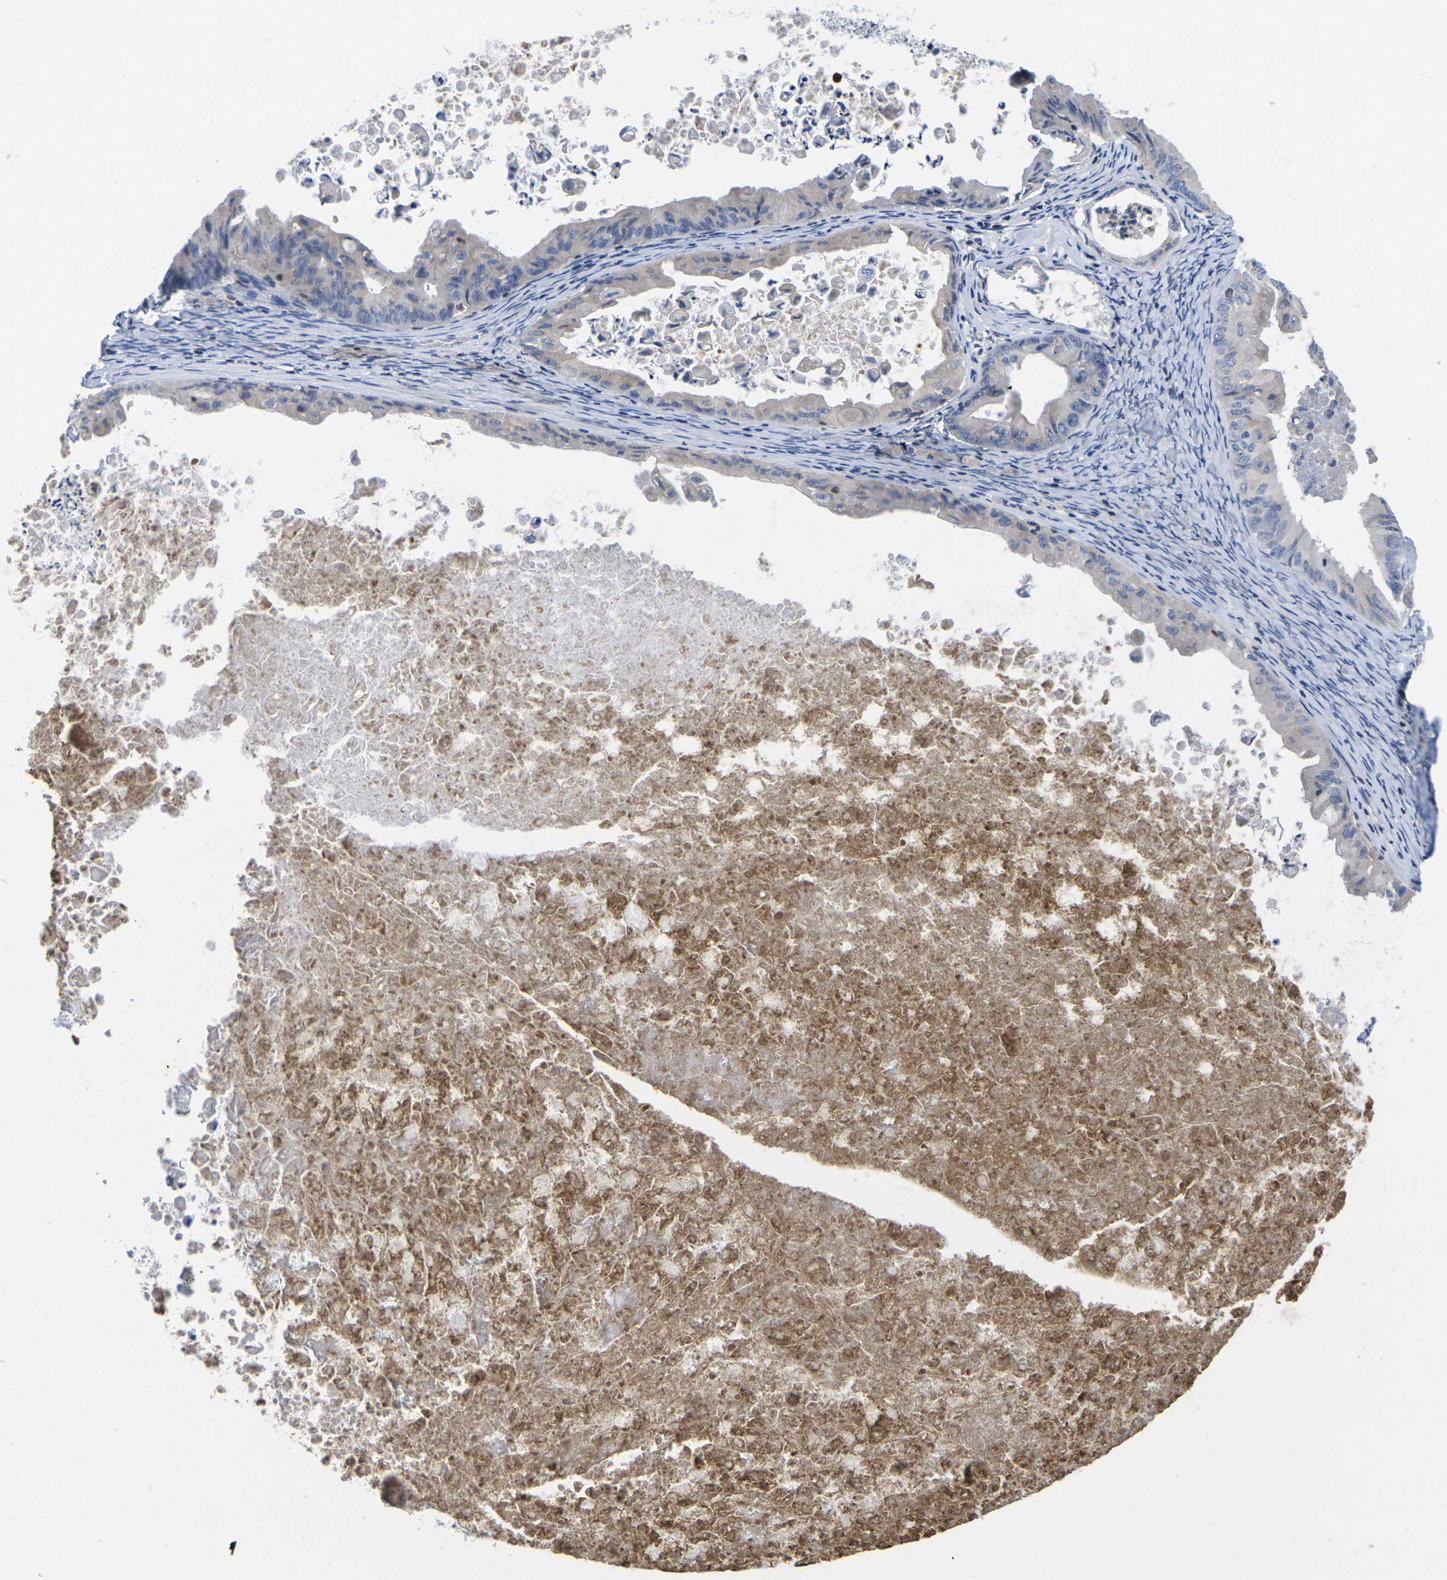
{"staining": {"intensity": "negative", "quantity": "none", "location": "none"}, "tissue": "ovarian cancer", "cell_type": "Tumor cells", "image_type": "cancer", "snomed": [{"axis": "morphology", "description": "Cystadenocarcinoma, mucinous, NOS"}, {"axis": "topography", "description": "Ovary"}], "caption": "High magnification brightfield microscopy of ovarian cancer stained with DAB (brown) and counterstained with hematoxylin (blue): tumor cells show no significant positivity. (DAB immunohistochemistry visualized using brightfield microscopy, high magnification).", "gene": "IKZF1", "patient": {"sex": "female", "age": 37}}